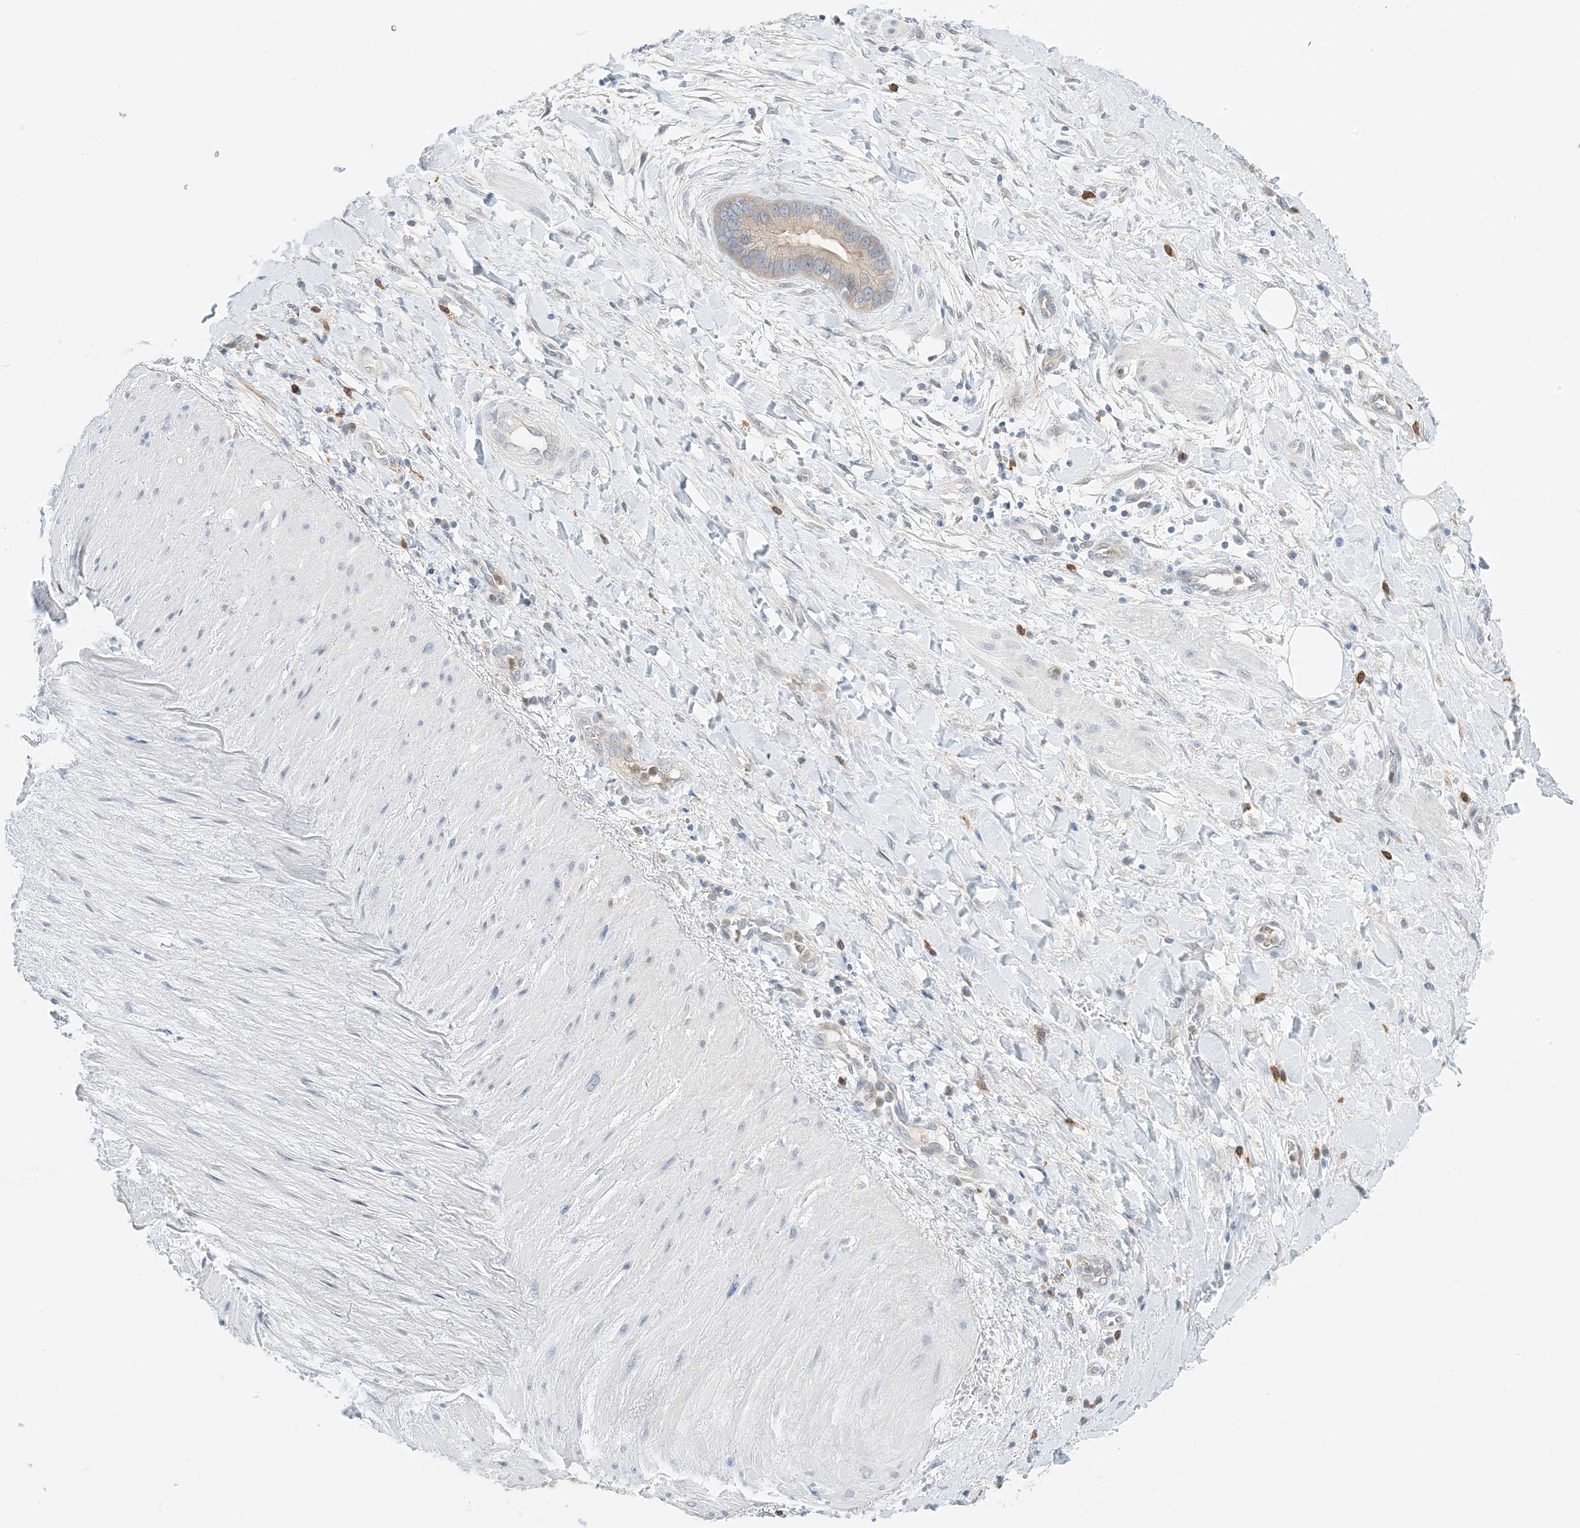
{"staining": {"intensity": "negative", "quantity": "none", "location": "none"}, "tissue": "adipose tissue", "cell_type": "Adipocytes", "image_type": "normal", "snomed": [{"axis": "morphology", "description": "Normal tissue, NOS"}, {"axis": "morphology", "description": "Adenocarcinoma, NOS"}, {"axis": "topography", "description": "Pancreas"}, {"axis": "topography", "description": "Peripheral nerve tissue"}], "caption": "IHC photomicrograph of normal adipose tissue: adipose tissue stained with DAB (3,3'-diaminobenzidine) demonstrates no significant protein positivity in adipocytes.", "gene": "KIFBP", "patient": {"sex": "male", "age": 59}}